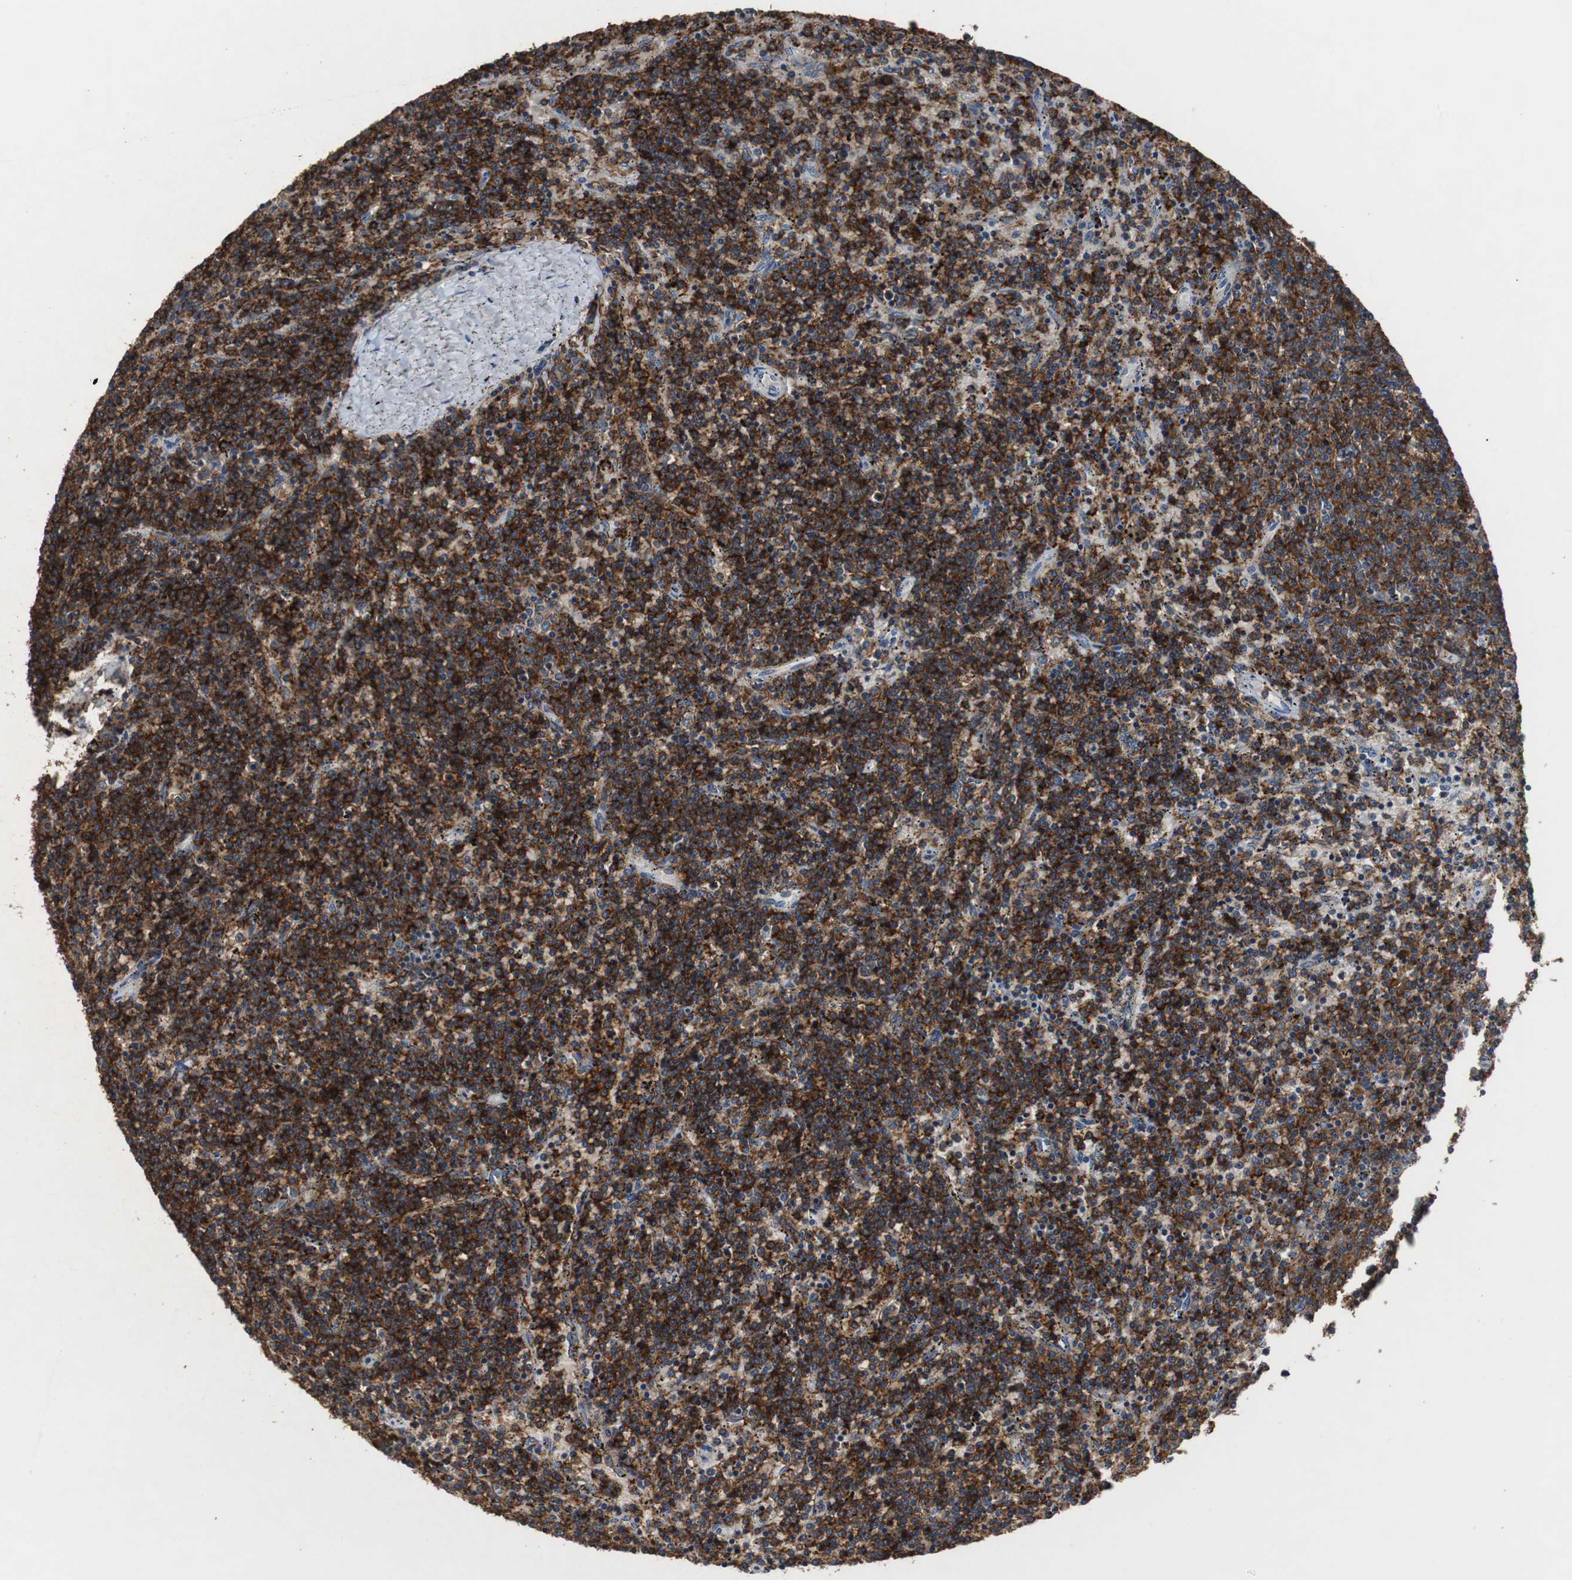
{"staining": {"intensity": "strong", "quantity": ">75%", "location": "cytoplasmic/membranous"}, "tissue": "lymphoma", "cell_type": "Tumor cells", "image_type": "cancer", "snomed": [{"axis": "morphology", "description": "Malignant lymphoma, non-Hodgkin's type, Low grade"}, {"axis": "topography", "description": "Spleen"}], "caption": "A histopathology image showing strong cytoplasmic/membranous staining in approximately >75% of tumor cells in lymphoma, as visualized by brown immunohistochemical staining.", "gene": "SCIMP", "patient": {"sex": "female", "age": 50}}